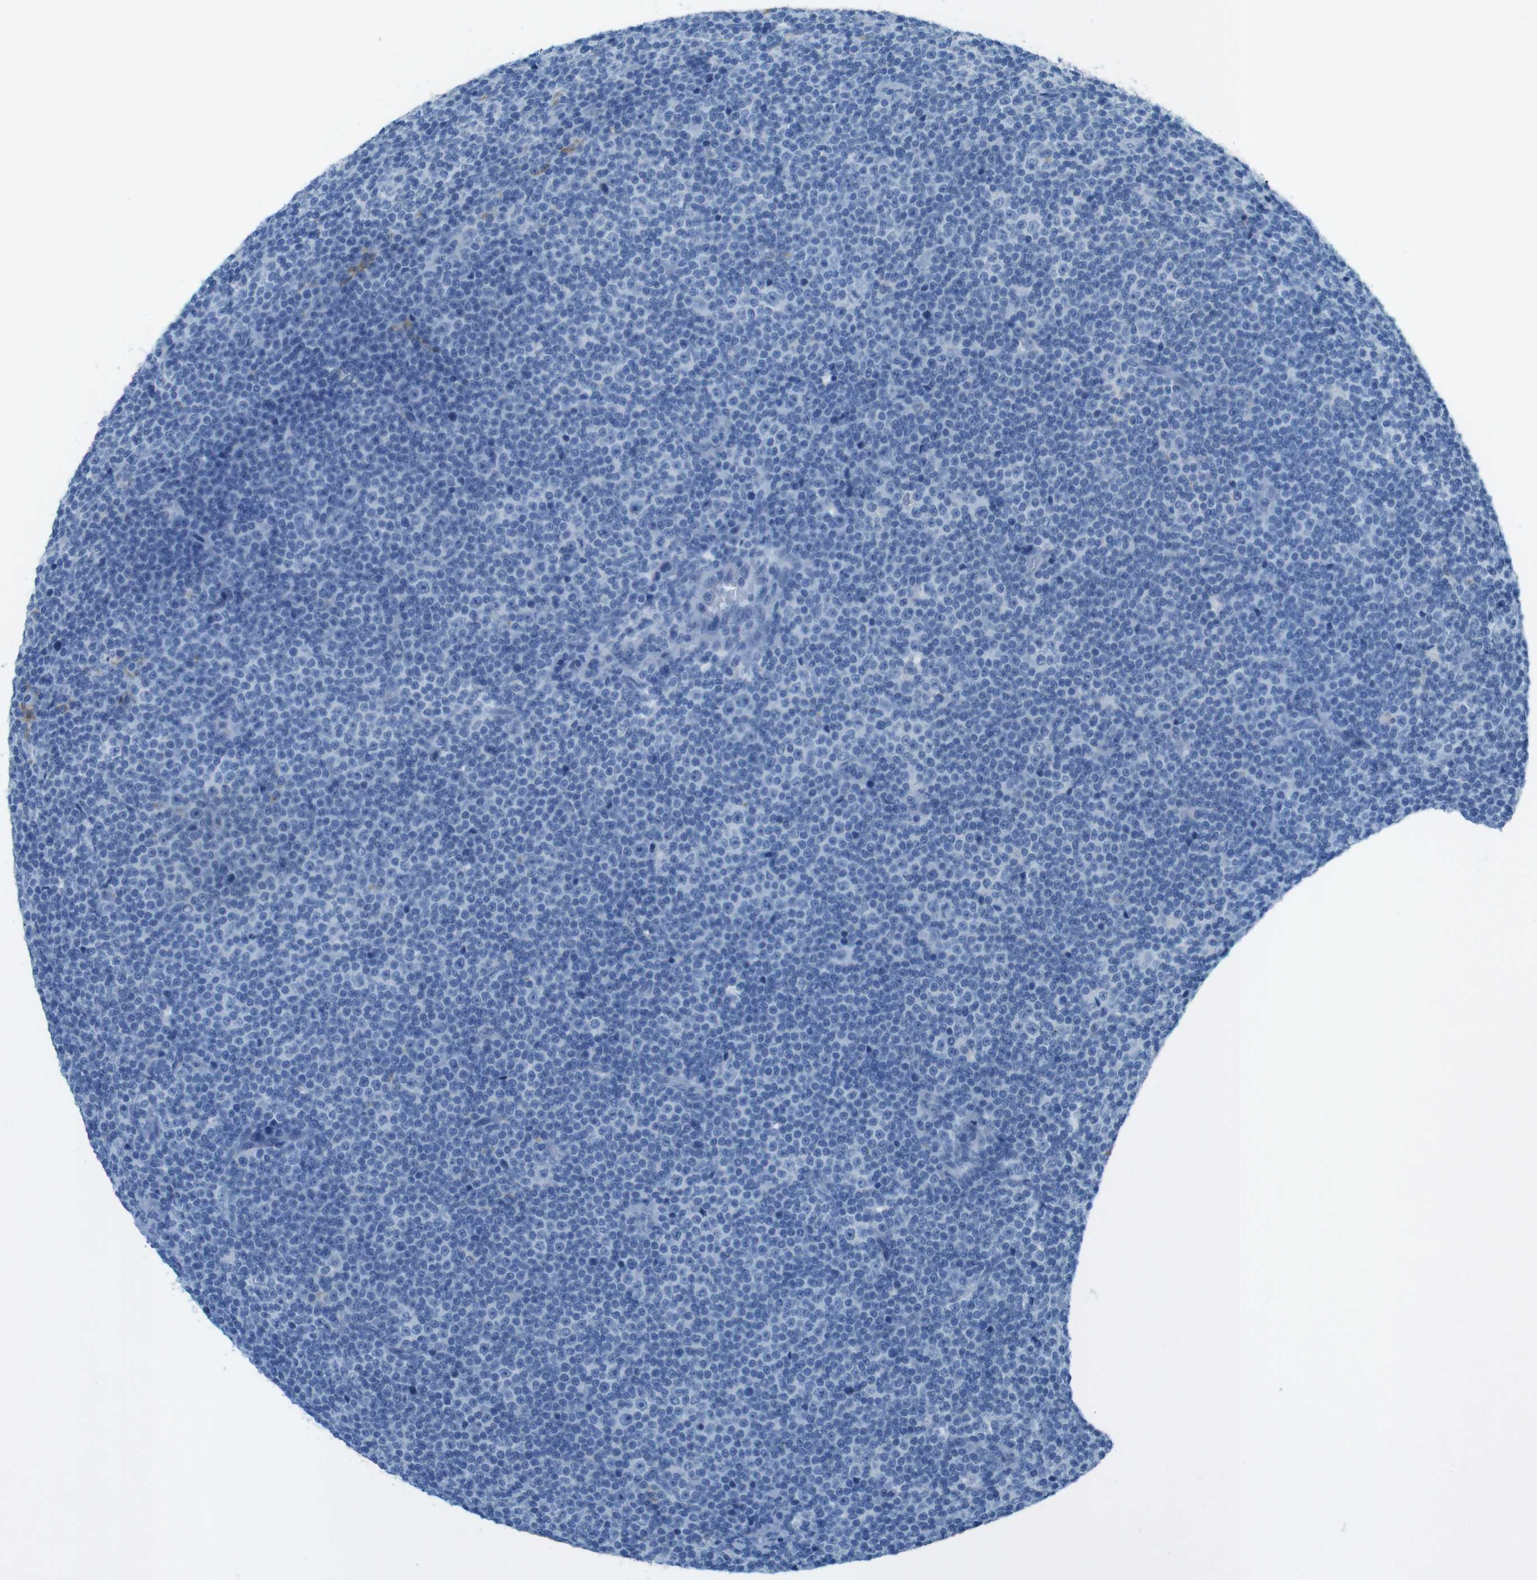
{"staining": {"intensity": "negative", "quantity": "none", "location": "none"}, "tissue": "lymphoma", "cell_type": "Tumor cells", "image_type": "cancer", "snomed": [{"axis": "morphology", "description": "Malignant lymphoma, non-Hodgkin's type, Low grade"}, {"axis": "topography", "description": "Lymph node"}], "caption": "Low-grade malignant lymphoma, non-Hodgkin's type stained for a protein using immunohistochemistry (IHC) shows no positivity tumor cells.", "gene": "CD320", "patient": {"sex": "female", "age": 67}}